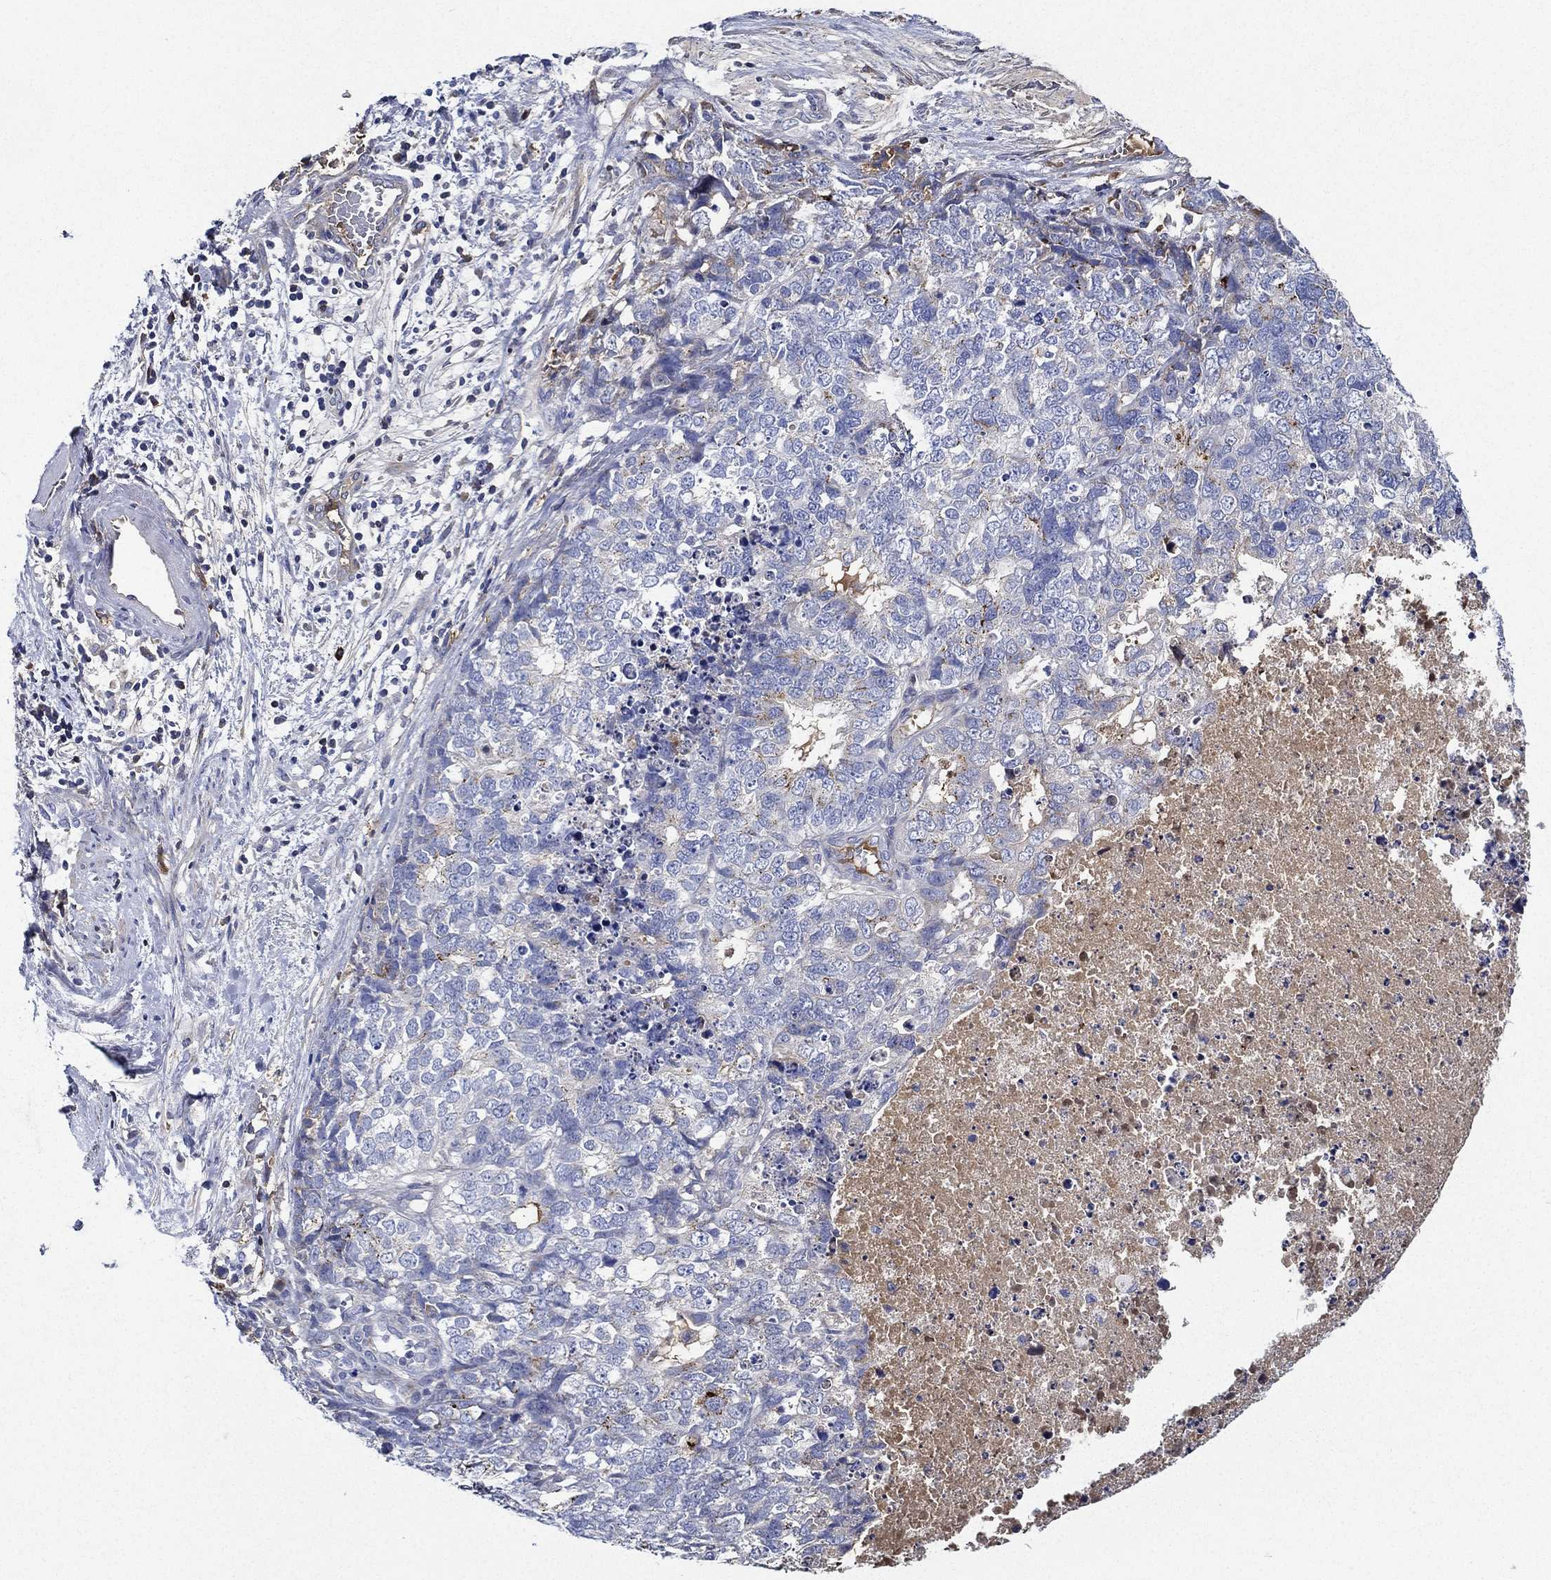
{"staining": {"intensity": "negative", "quantity": "none", "location": "none"}, "tissue": "cervical cancer", "cell_type": "Tumor cells", "image_type": "cancer", "snomed": [{"axis": "morphology", "description": "Squamous cell carcinoma, NOS"}, {"axis": "topography", "description": "Cervix"}], "caption": "Human cervical squamous cell carcinoma stained for a protein using IHC demonstrates no positivity in tumor cells.", "gene": "TMPRSS11D", "patient": {"sex": "female", "age": 63}}